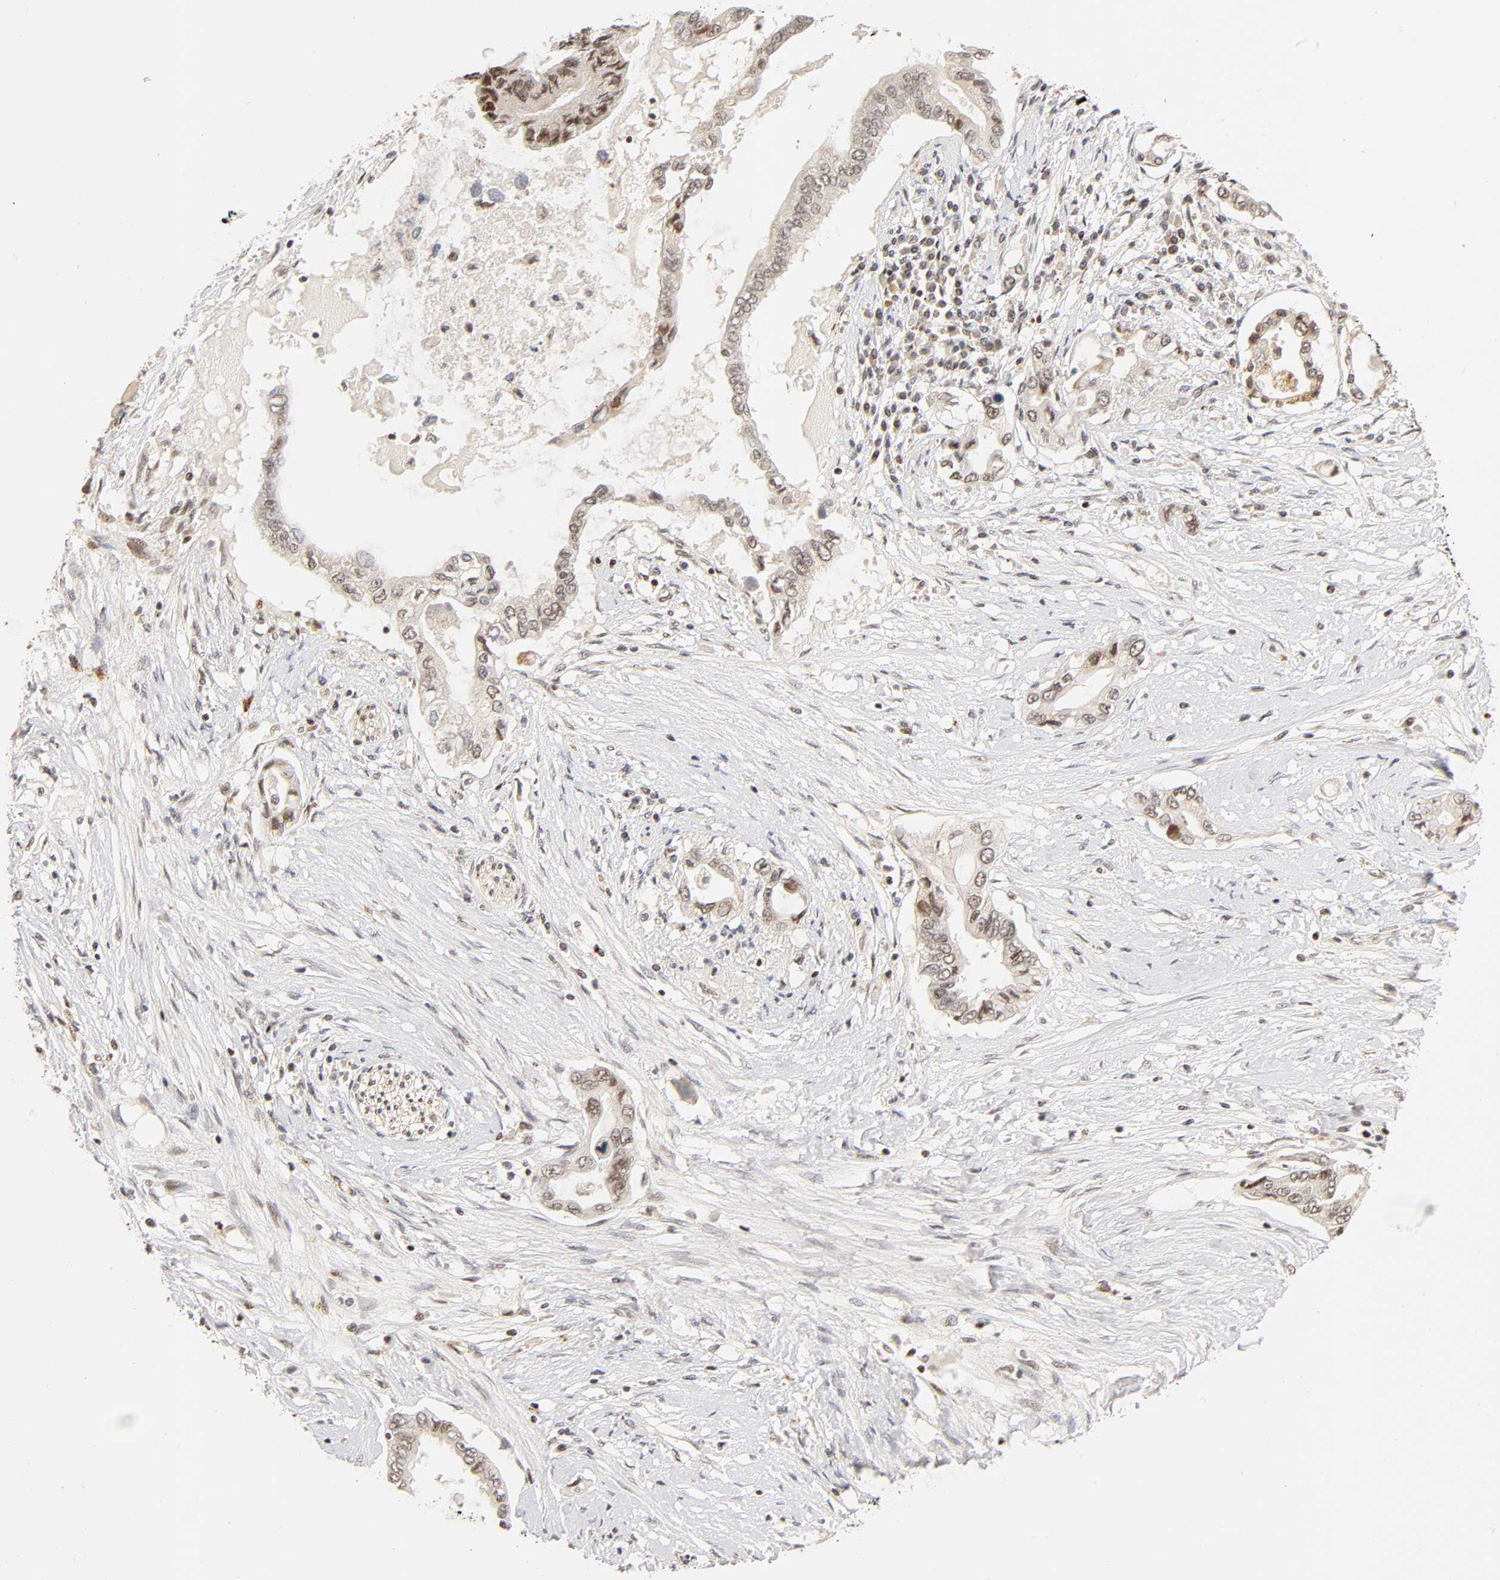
{"staining": {"intensity": "weak", "quantity": "25%-75%", "location": "cytoplasmic/membranous,nuclear"}, "tissue": "pancreatic cancer", "cell_type": "Tumor cells", "image_type": "cancer", "snomed": [{"axis": "morphology", "description": "Adenocarcinoma, NOS"}, {"axis": "topography", "description": "Pancreas"}], "caption": "Protein staining of pancreatic cancer tissue shows weak cytoplasmic/membranous and nuclear positivity in about 25%-75% of tumor cells. (DAB (3,3'-diaminobenzidine) IHC, brown staining for protein, blue staining for nuclei).", "gene": "TAF10", "patient": {"sex": "female", "age": 57}}